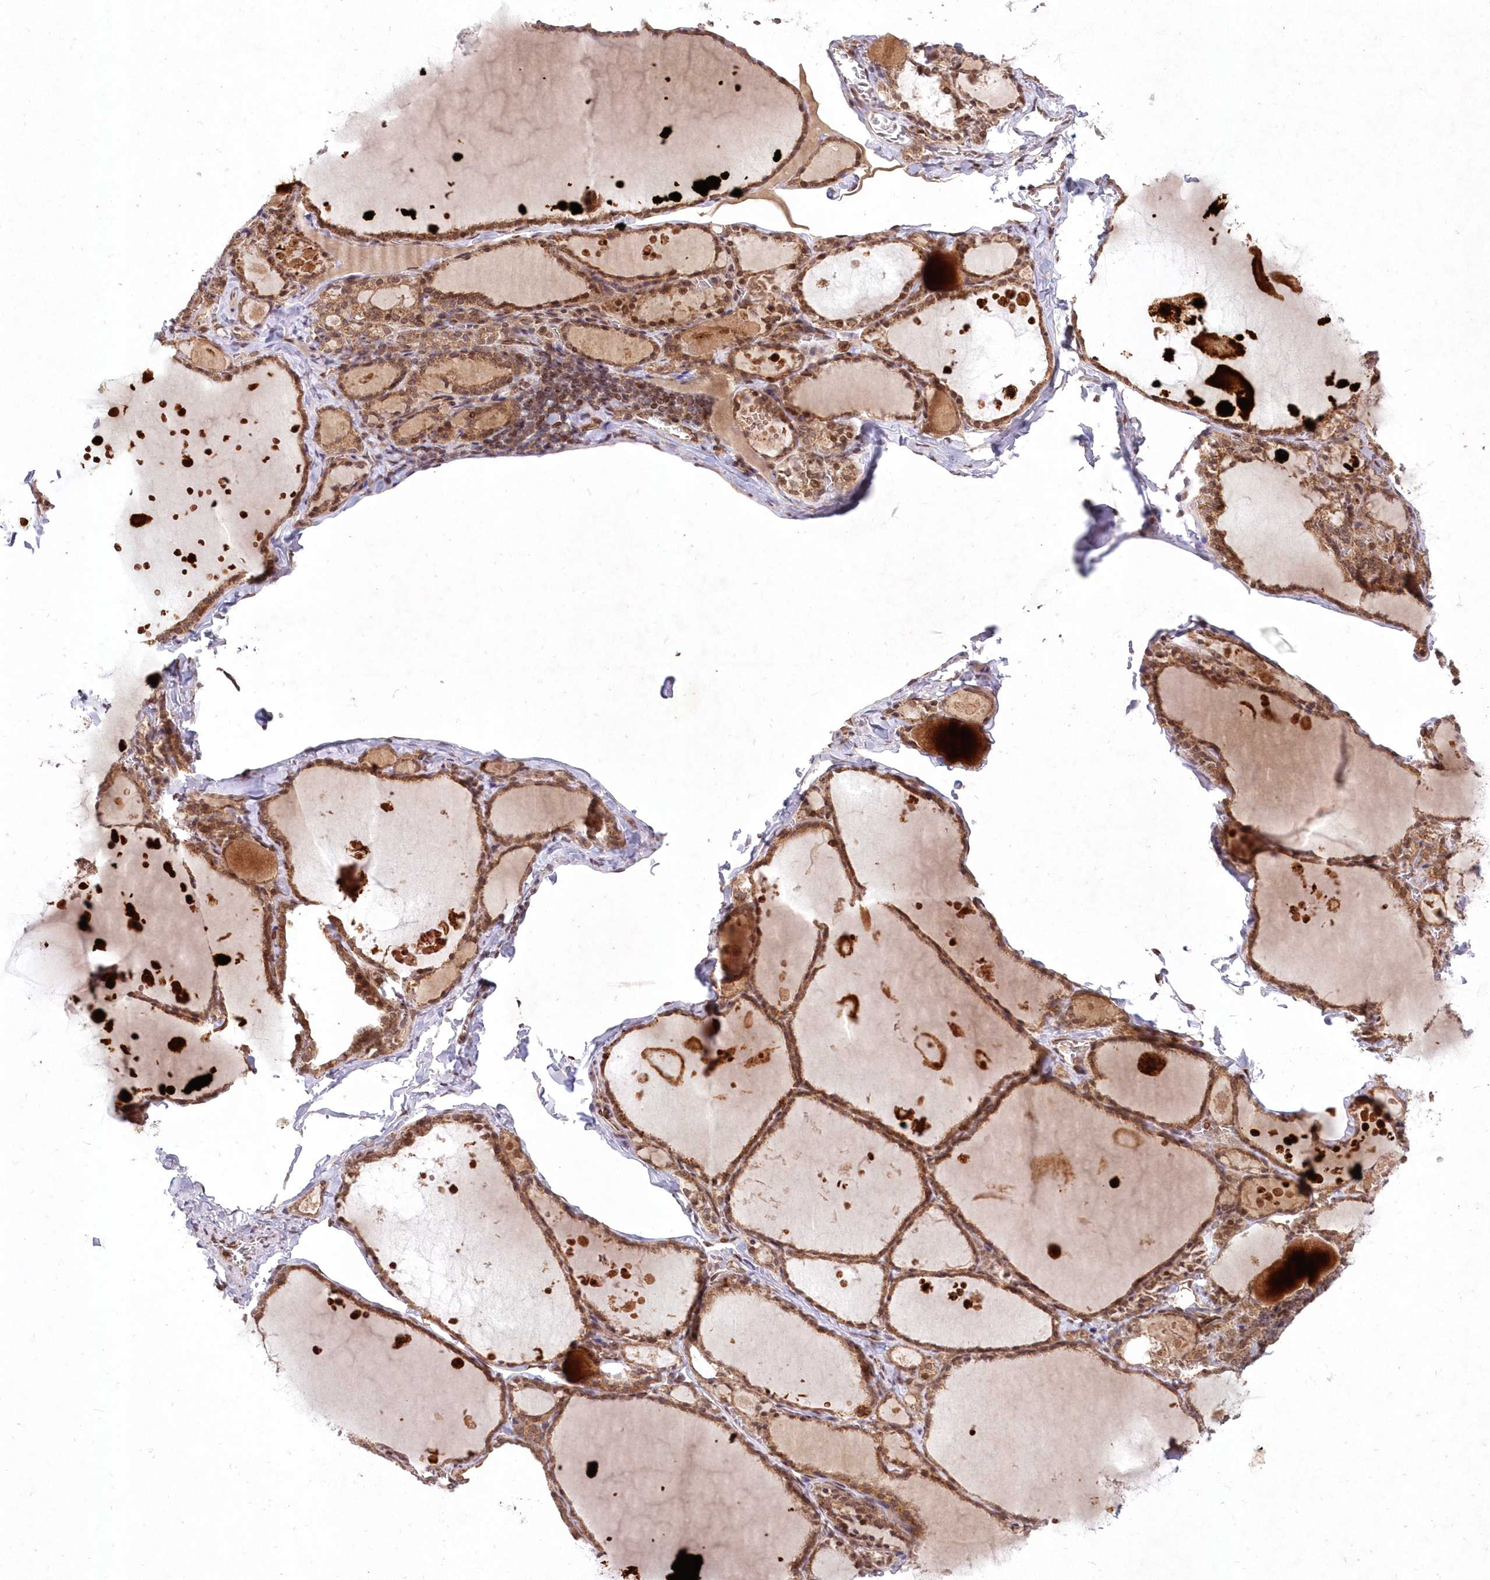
{"staining": {"intensity": "moderate", "quantity": ">75%", "location": "cytoplasmic/membranous"}, "tissue": "thyroid gland", "cell_type": "Glandular cells", "image_type": "normal", "snomed": [{"axis": "morphology", "description": "Normal tissue, NOS"}, {"axis": "topography", "description": "Thyroid gland"}], "caption": "A brown stain shows moderate cytoplasmic/membranous expression of a protein in glandular cells of unremarkable thyroid gland. Using DAB (brown) and hematoxylin (blue) stains, captured at high magnification using brightfield microscopy.", "gene": "DNAJC27", "patient": {"sex": "male", "age": 56}}